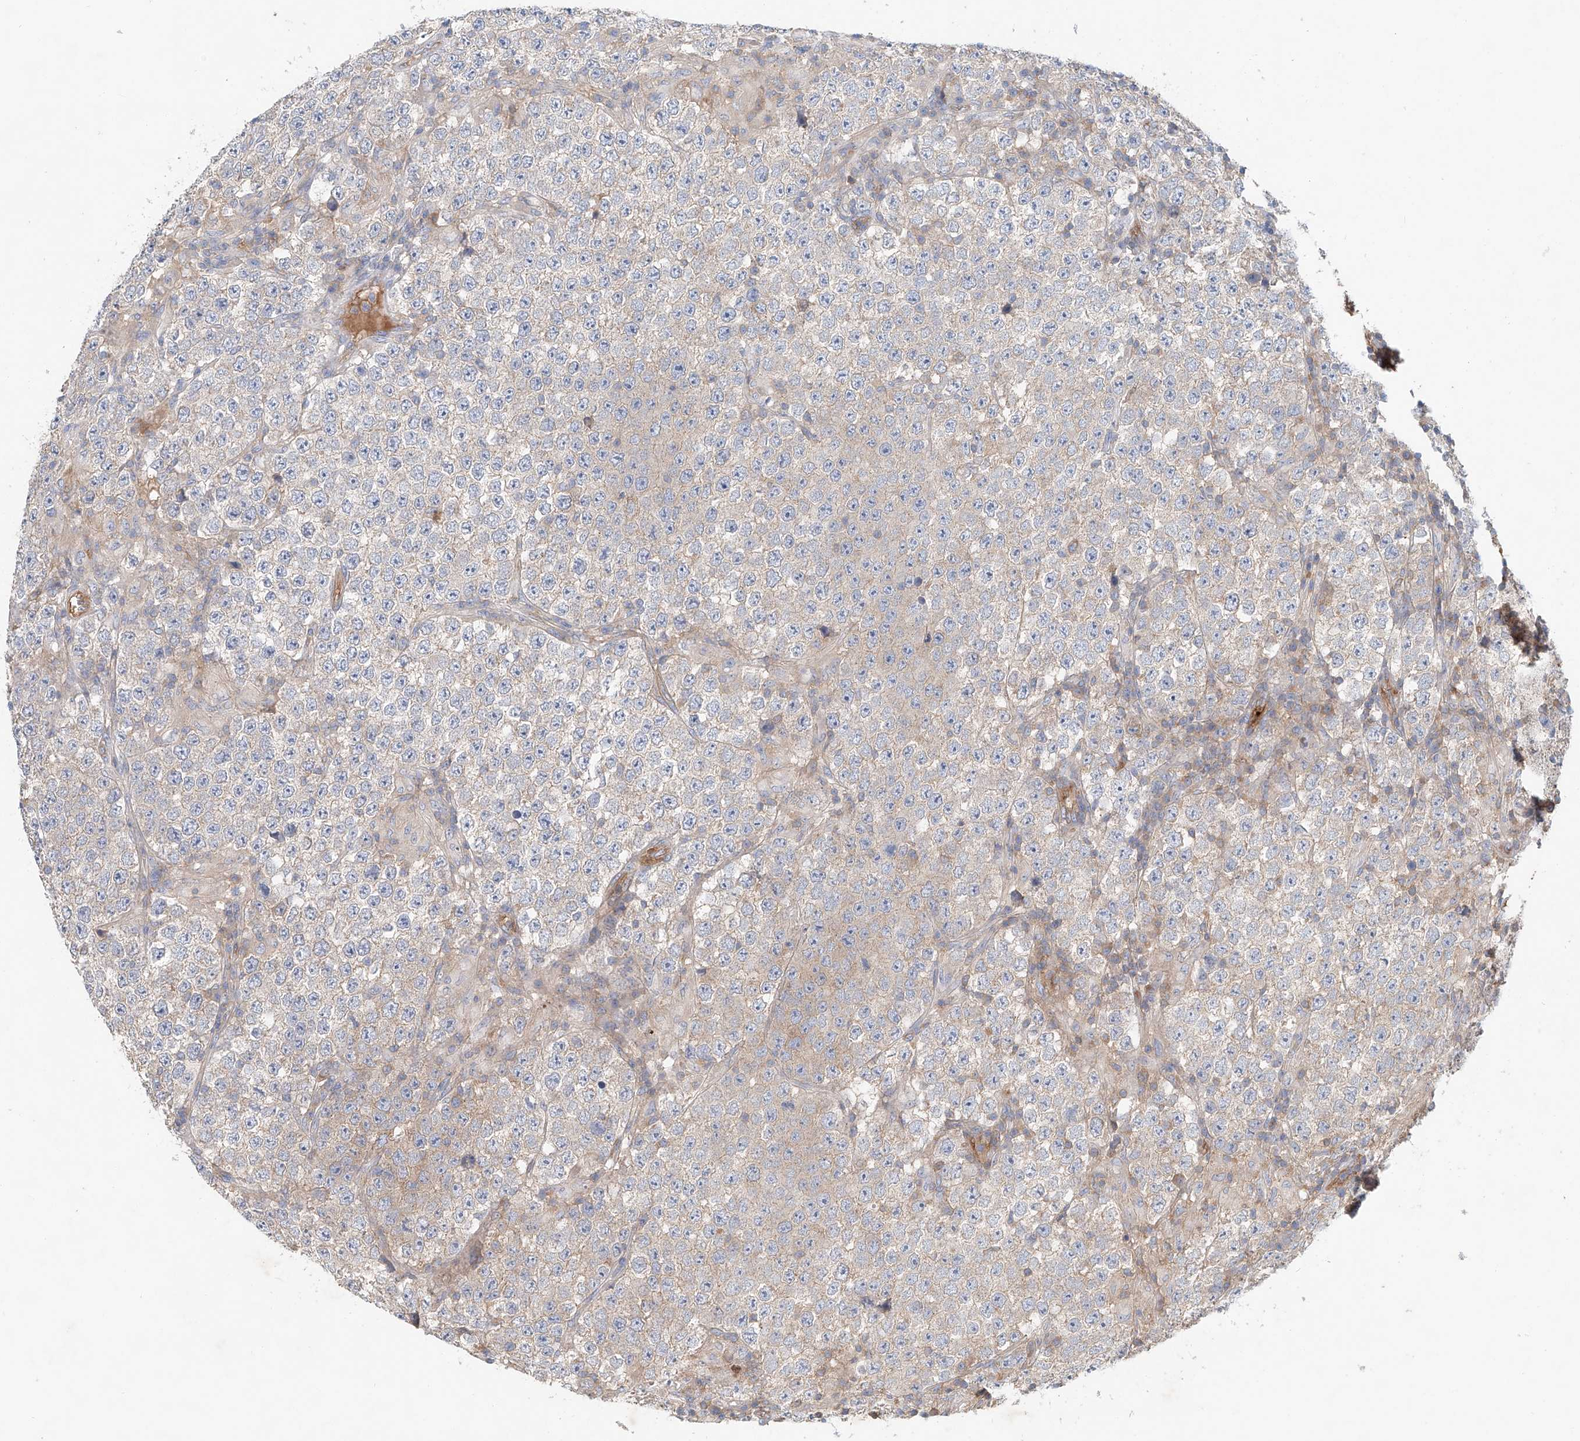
{"staining": {"intensity": "weak", "quantity": "<25%", "location": "cytoplasmic/membranous"}, "tissue": "testis cancer", "cell_type": "Tumor cells", "image_type": "cancer", "snomed": [{"axis": "morphology", "description": "Normal tissue, NOS"}, {"axis": "morphology", "description": "Urothelial carcinoma, High grade"}, {"axis": "morphology", "description": "Seminoma, NOS"}, {"axis": "morphology", "description": "Carcinoma, Embryonal, NOS"}, {"axis": "topography", "description": "Urinary bladder"}, {"axis": "topography", "description": "Testis"}], "caption": "Human testis cancer (embryonal carcinoma) stained for a protein using immunohistochemistry reveals no positivity in tumor cells.", "gene": "FRYL", "patient": {"sex": "male", "age": 41}}